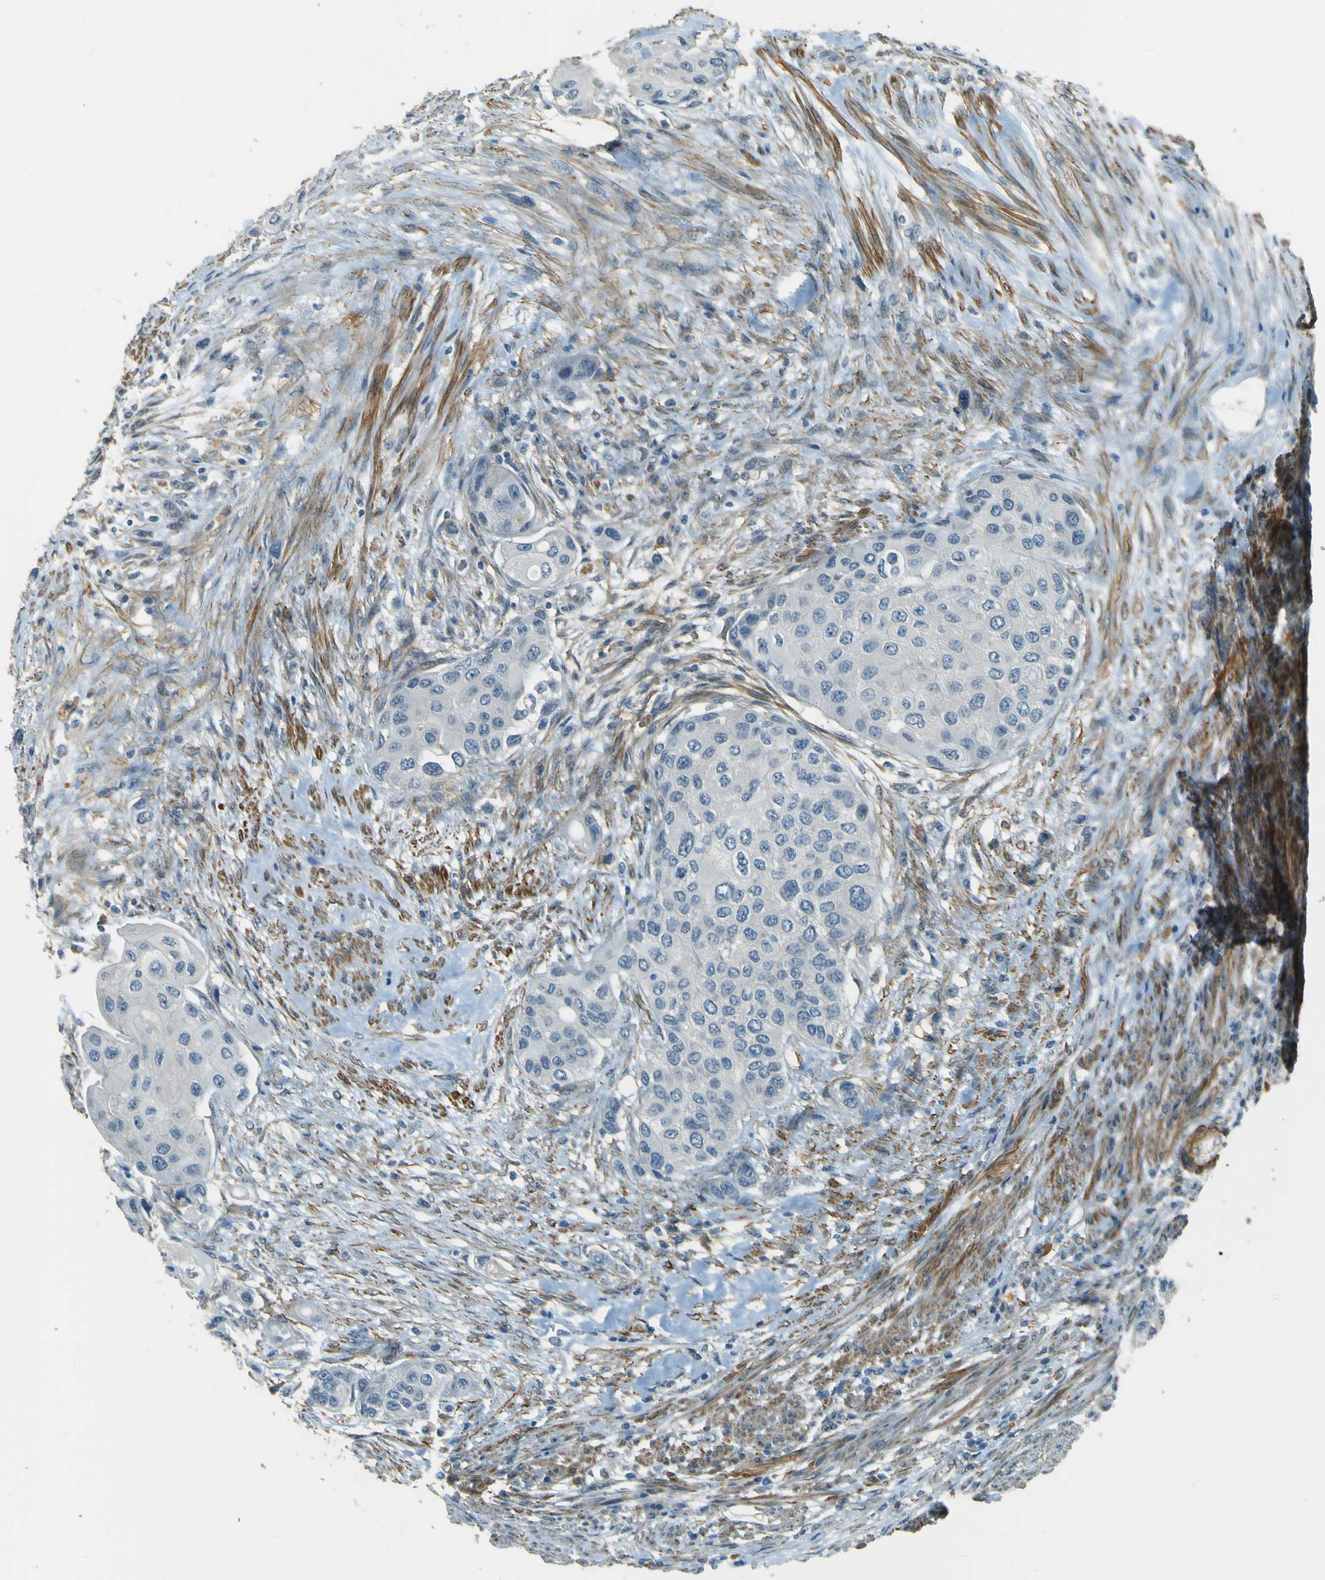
{"staining": {"intensity": "negative", "quantity": "none", "location": "none"}, "tissue": "urothelial cancer", "cell_type": "Tumor cells", "image_type": "cancer", "snomed": [{"axis": "morphology", "description": "Urothelial carcinoma, High grade"}, {"axis": "topography", "description": "Urinary bladder"}], "caption": "The photomicrograph reveals no staining of tumor cells in urothelial cancer.", "gene": "NEXN", "patient": {"sex": "female", "age": 56}}